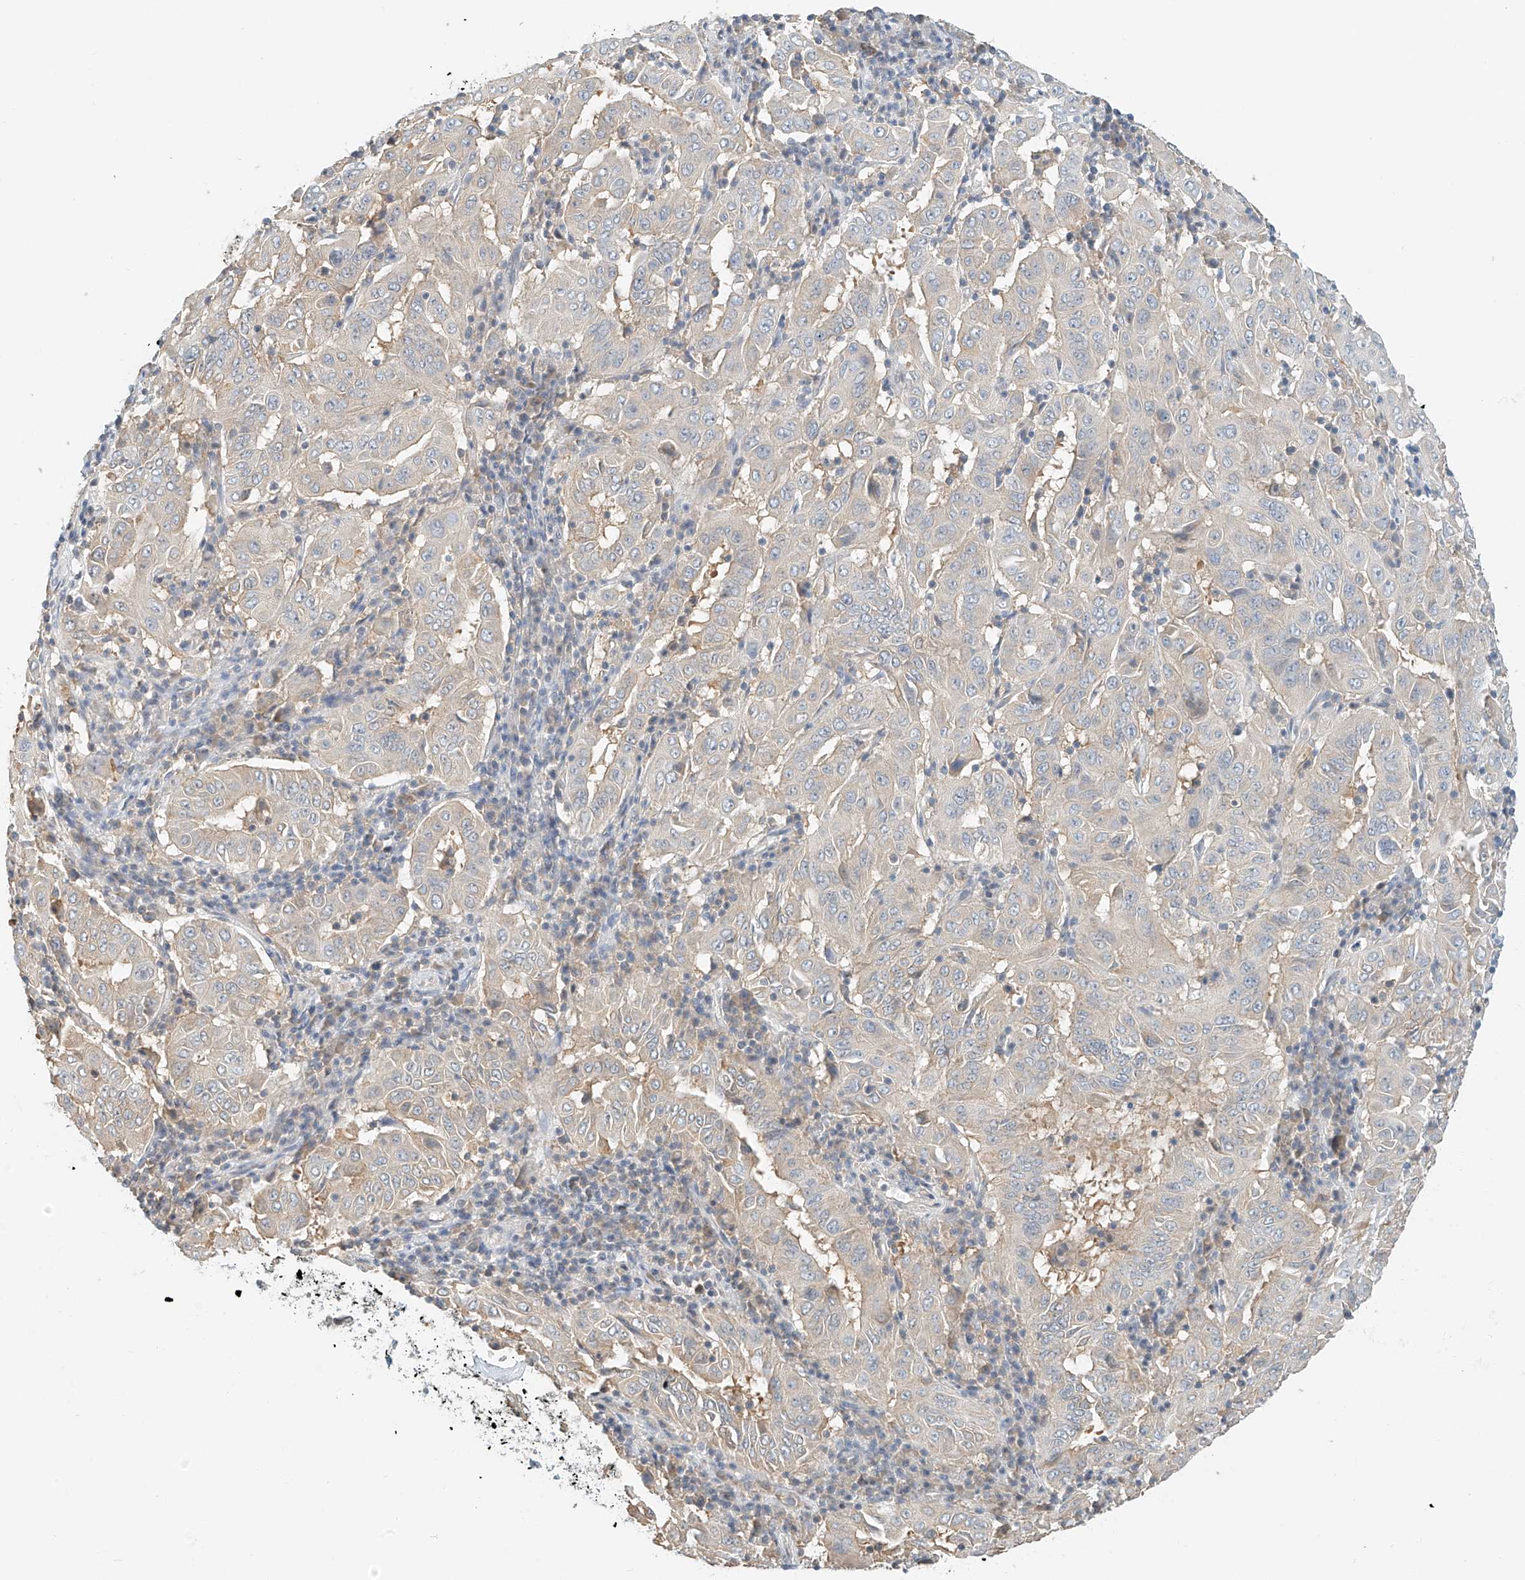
{"staining": {"intensity": "weak", "quantity": "<25%", "location": "cytoplasmic/membranous"}, "tissue": "pancreatic cancer", "cell_type": "Tumor cells", "image_type": "cancer", "snomed": [{"axis": "morphology", "description": "Adenocarcinoma, NOS"}, {"axis": "topography", "description": "Pancreas"}], "caption": "A photomicrograph of pancreatic cancer (adenocarcinoma) stained for a protein shows no brown staining in tumor cells. Nuclei are stained in blue.", "gene": "PPA2", "patient": {"sex": "male", "age": 63}}